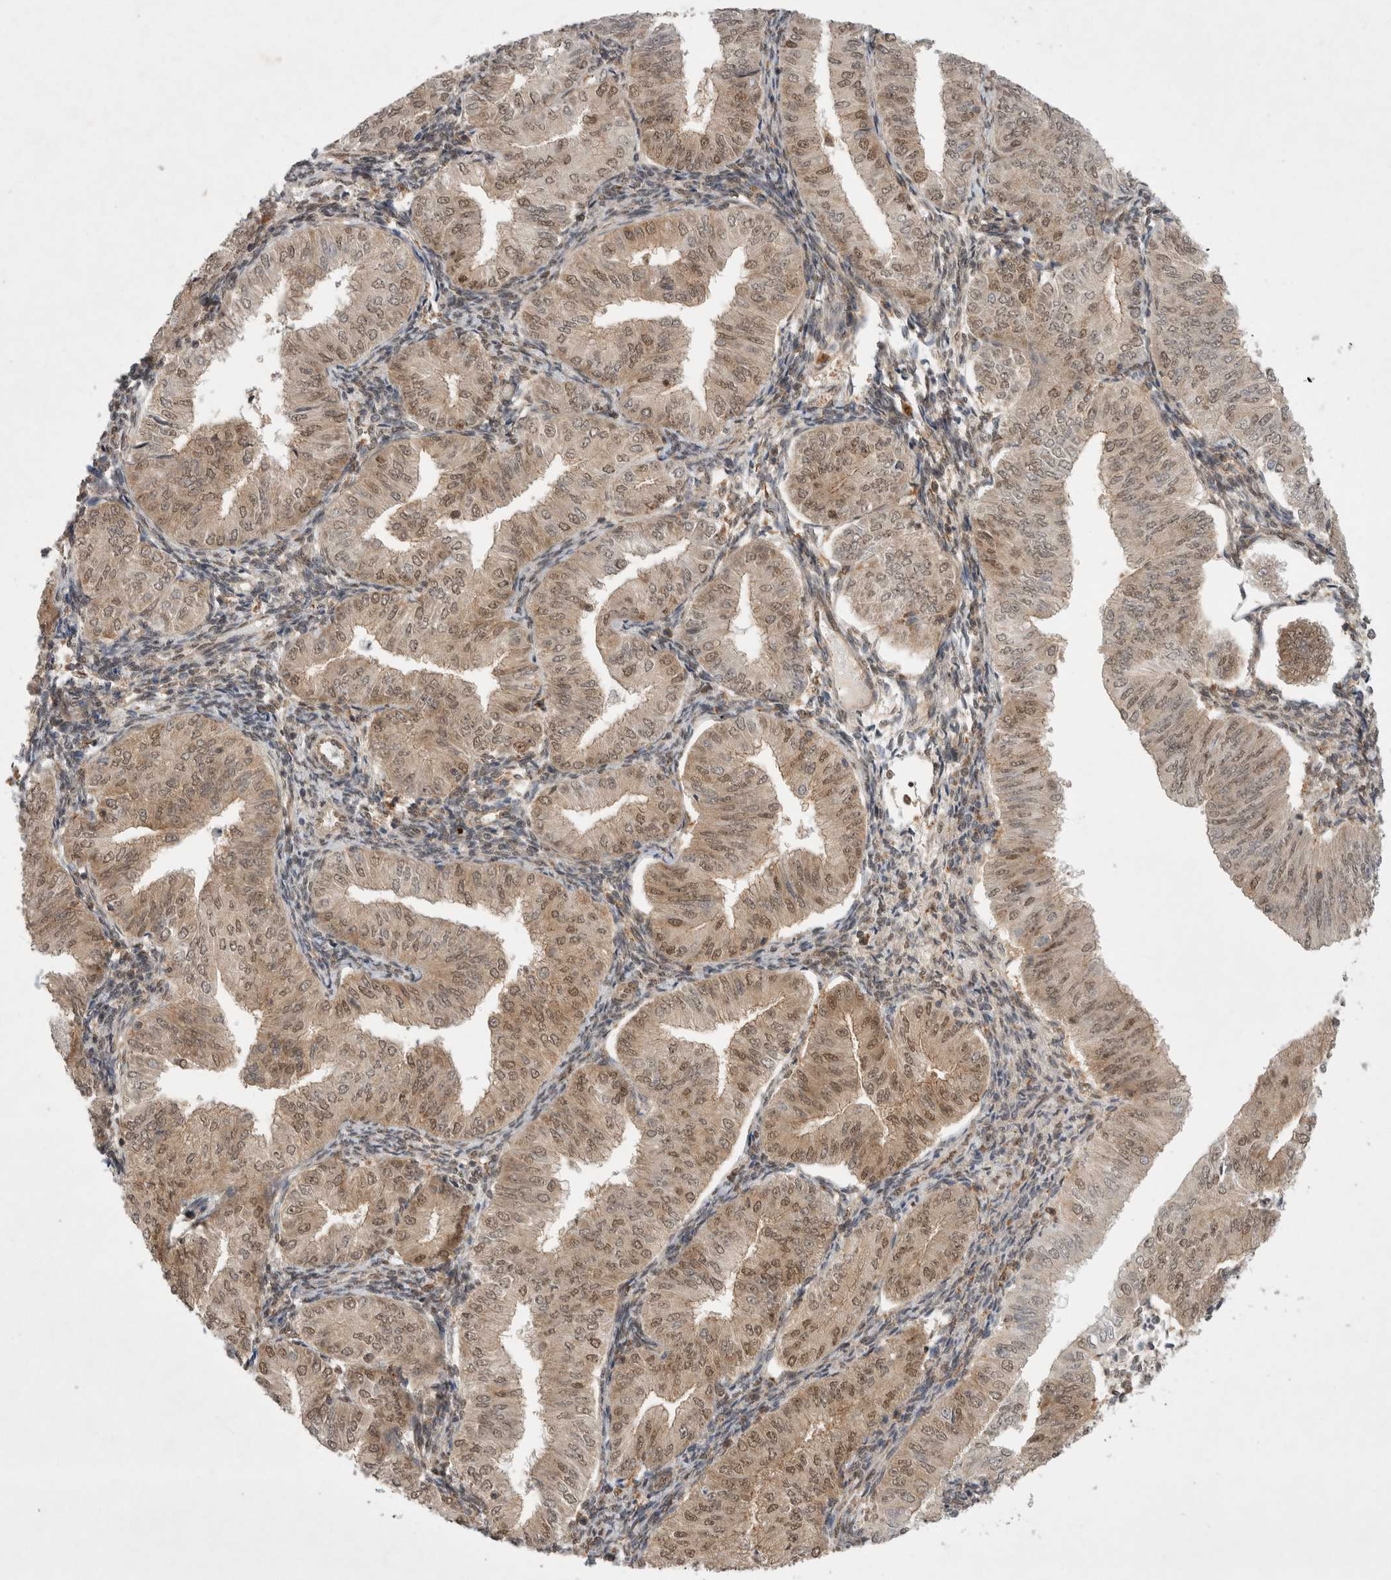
{"staining": {"intensity": "moderate", "quantity": ">75%", "location": "cytoplasmic/membranous,nuclear"}, "tissue": "endometrial cancer", "cell_type": "Tumor cells", "image_type": "cancer", "snomed": [{"axis": "morphology", "description": "Normal tissue, NOS"}, {"axis": "morphology", "description": "Adenocarcinoma, NOS"}, {"axis": "topography", "description": "Endometrium"}], "caption": "Immunohistochemical staining of human endometrial adenocarcinoma exhibits moderate cytoplasmic/membranous and nuclear protein staining in approximately >75% of tumor cells.", "gene": "WIPF2", "patient": {"sex": "female", "age": 53}}